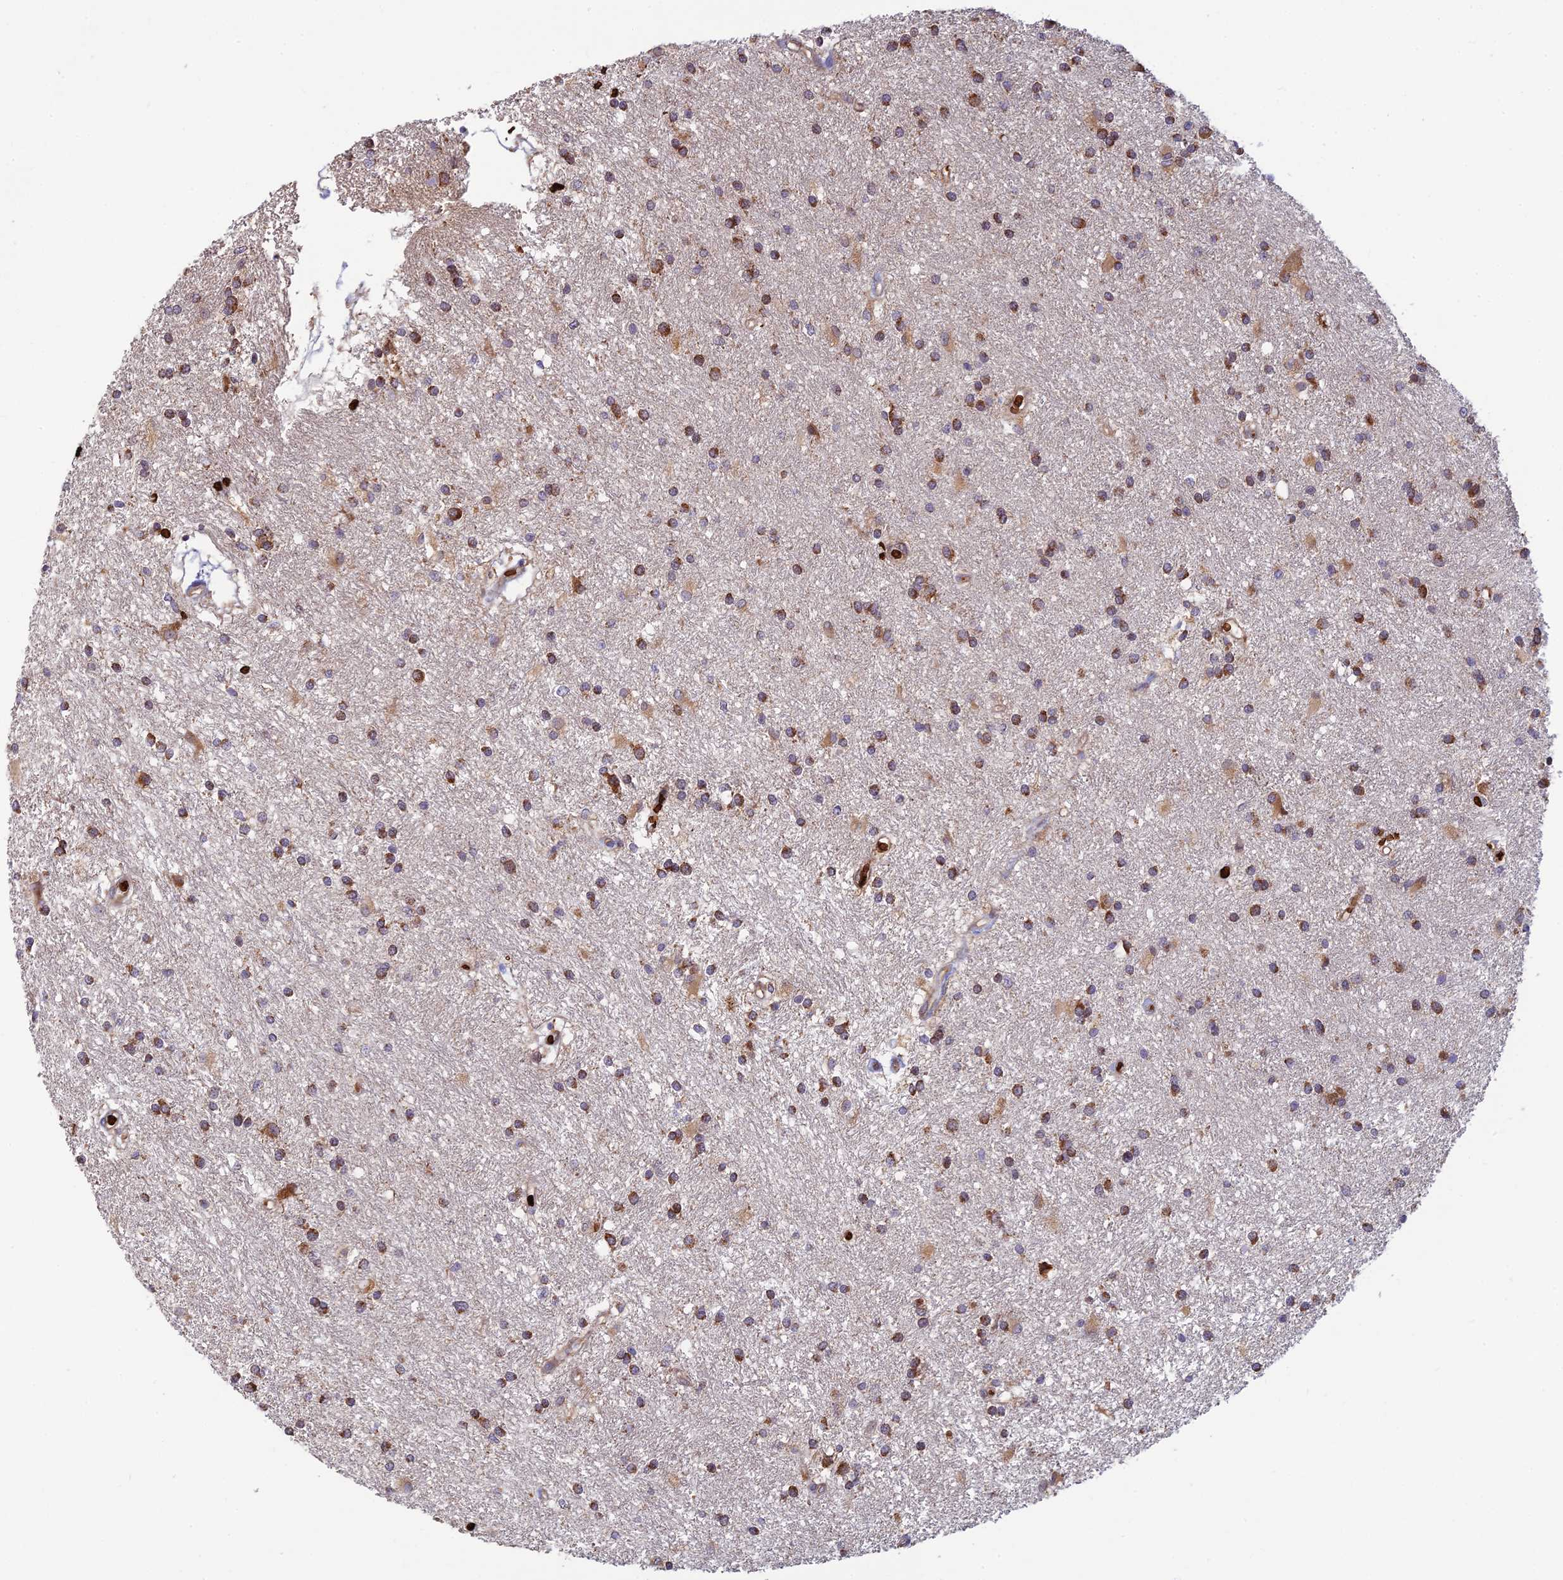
{"staining": {"intensity": "moderate", "quantity": ">75%", "location": "cytoplasmic/membranous"}, "tissue": "glioma", "cell_type": "Tumor cells", "image_type": "cancer", "snomed": [{"axis": "morphology", "description": "Glioma, malignant, High grade"}, {"axis": "topography", "description": "Brain"}], "caption": "DAB immunohistochemical staining of malignant glioma (high-grade) exhibits moderate cytoplasmic/membranous protein expression in about >75% of tumor cells.", "gene": "UFSP2", "patient": {"sex": "male", "age": 77}}